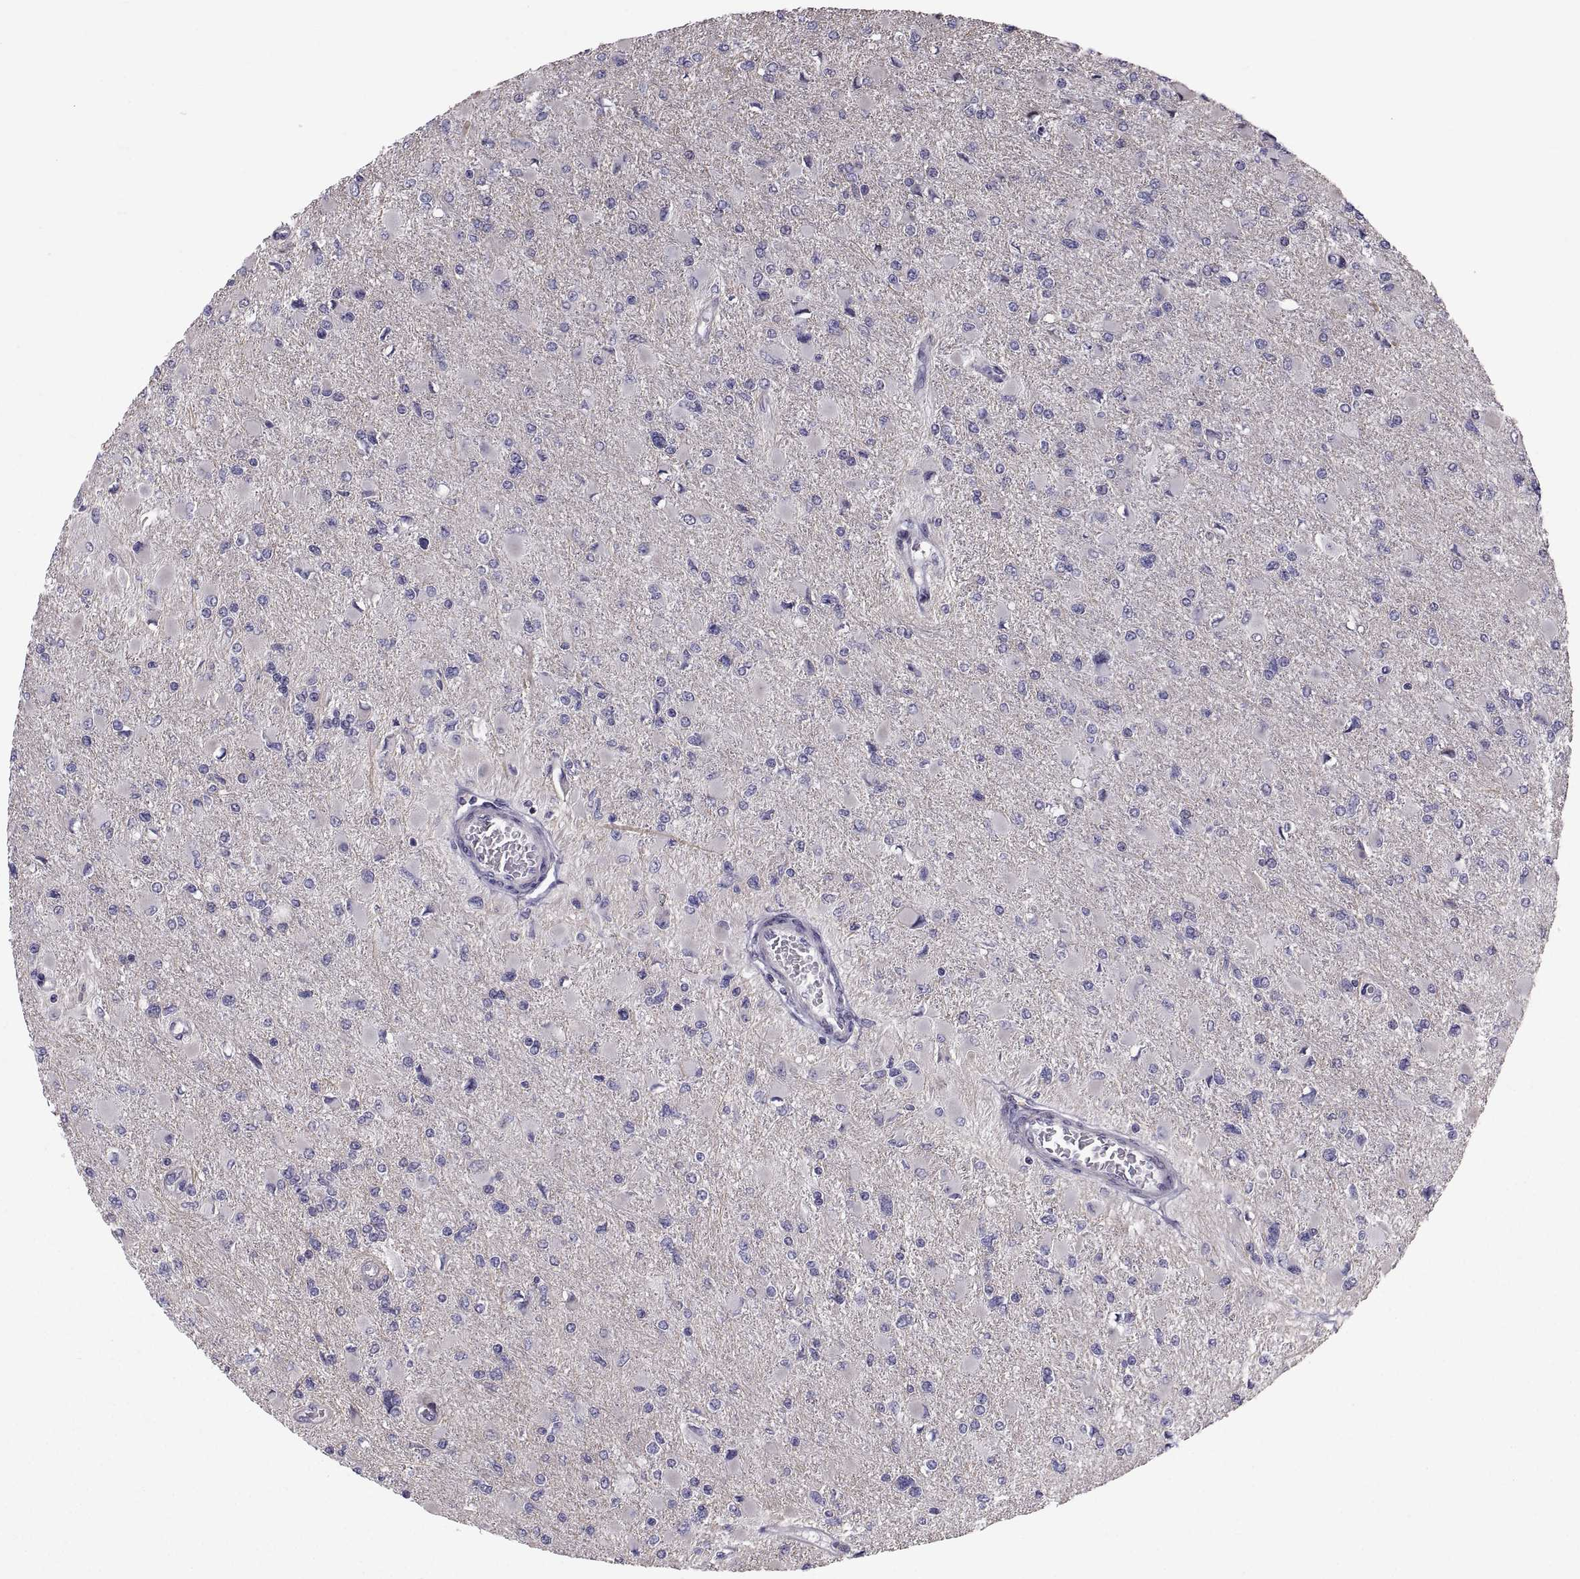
{"staining": {"intensity": "negative", "quantity": "none", "location": "none"}, "tissue": "glioma", "cell_type": "Tumor cells", "image_type": "cancer", "snomed": [{"axis": "morphology", "description": "Glioma, malignant, High grade"}, {"axis": "topography", "description": "Cerebral cortex"}], "caption": "A high-resolution micrograph shows IHC staining of glioma, which demonstrates no significant positivity in tumor cells. (Immunohistochemistry (ihc), brightfield microscopy, high magnification).", "gene": "ANO1", "patient": {"sex": "female", "age": 36}}